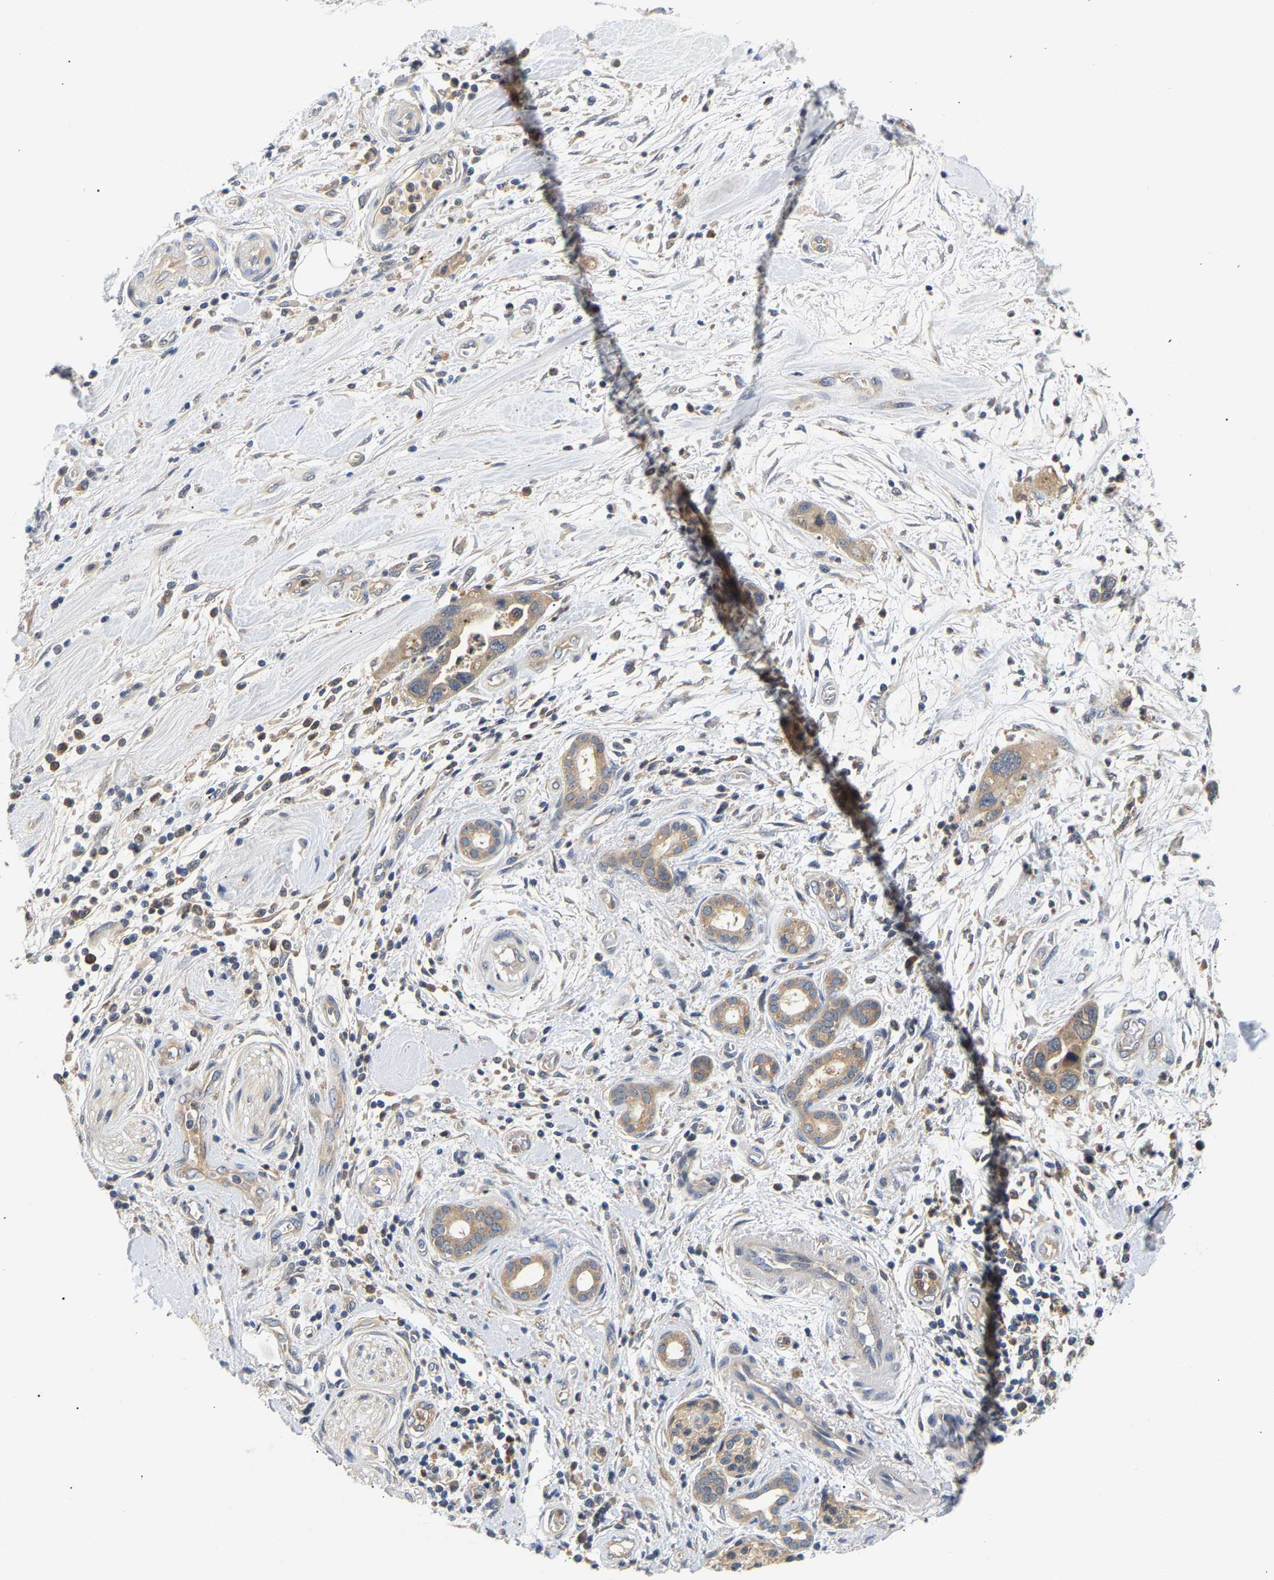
{"staining": {"intensity": "weak", "quantity": ">75%", "location": "cytoplasmic/membranous"}, "tissue": "pancreatic cancer", "cell_type": "Tumor cells", "image_type": "cancer", "snomed": [{"axis": "morphology", "description": "Adenocarcinoma, NOS"}, {"axis": "topography", "description": "Pancreas"}], "caption": "Immunohistochemical staining of human pancreatic cancer (adenocarcinoma) reveals low levels of weak cytoplasmic/membranous expression in about >75% of tumor cells.", "gene": "PPID", "patient": {"sex": "female", "age": 70}}